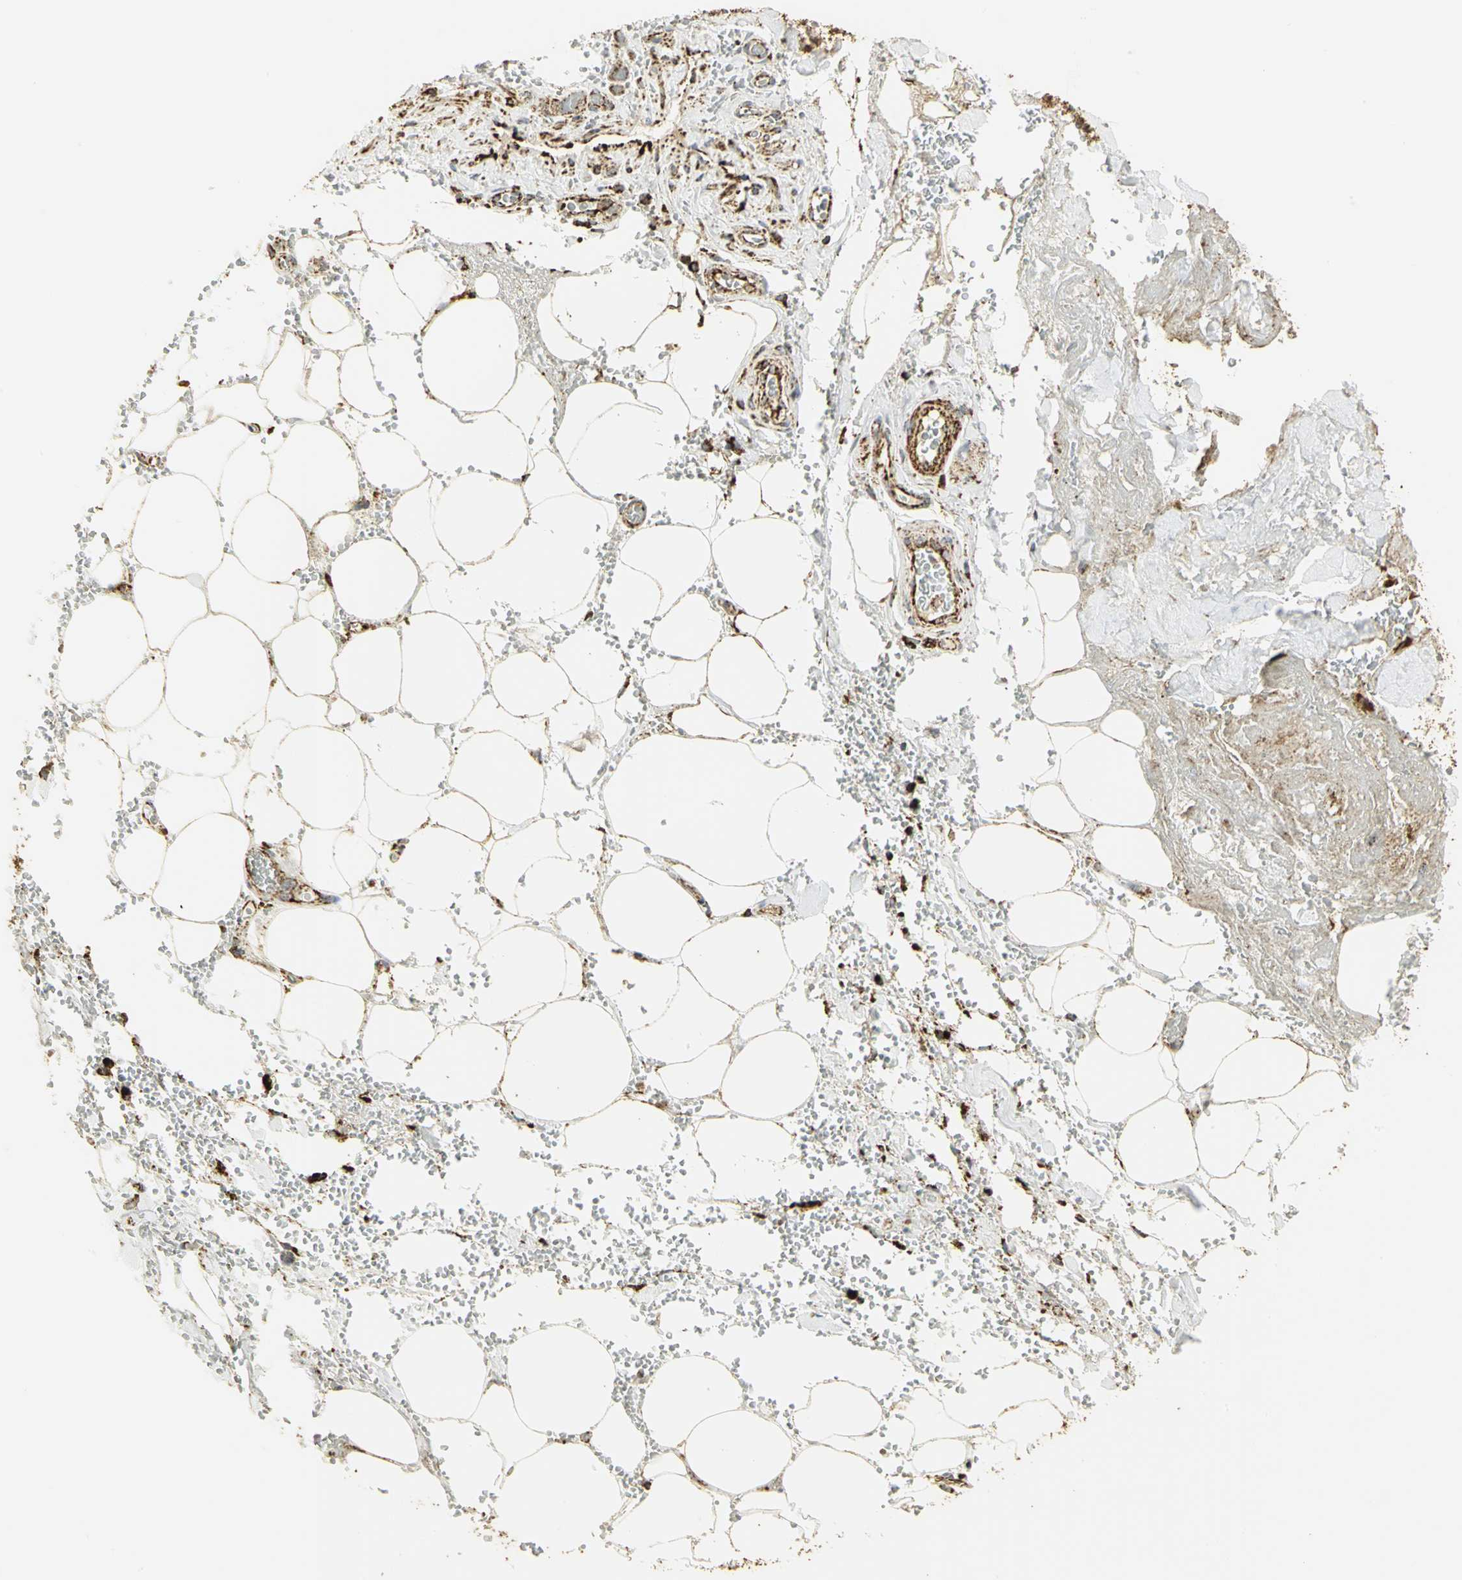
{"staining": {"intensity": "strong", "quantity": ">75%", "location": "cytoplasmic/membranous"}, "tissue": "adipose tissue", "cell_type": "Adipocytes", "image_type": "normal", "snomed": [{"axis": "morphology", "description": "Normal tissue, NOS"}, {"axis": "morphology", "description": "Cholangiocarcinoma"}, {"axis": "topography", "description": "Liver"}, {"axis": "topography", "description": "Peripheral nerve tissue"}], "caption": "Immunohistochemistry (IHC) staining of unremarkable adipose tissue, which displays high levels of strong cytoplasmic/membranous positivity in about >75% of adipocytes indicating strong cytoplasmic/membranous protein staining. The staining was performed using DAB (brown) for protein detection and nuclei were counterstained in hematoxylin (blue).", "gene": "VDAC1", "patient": {"sex": "male", "age": 50}}